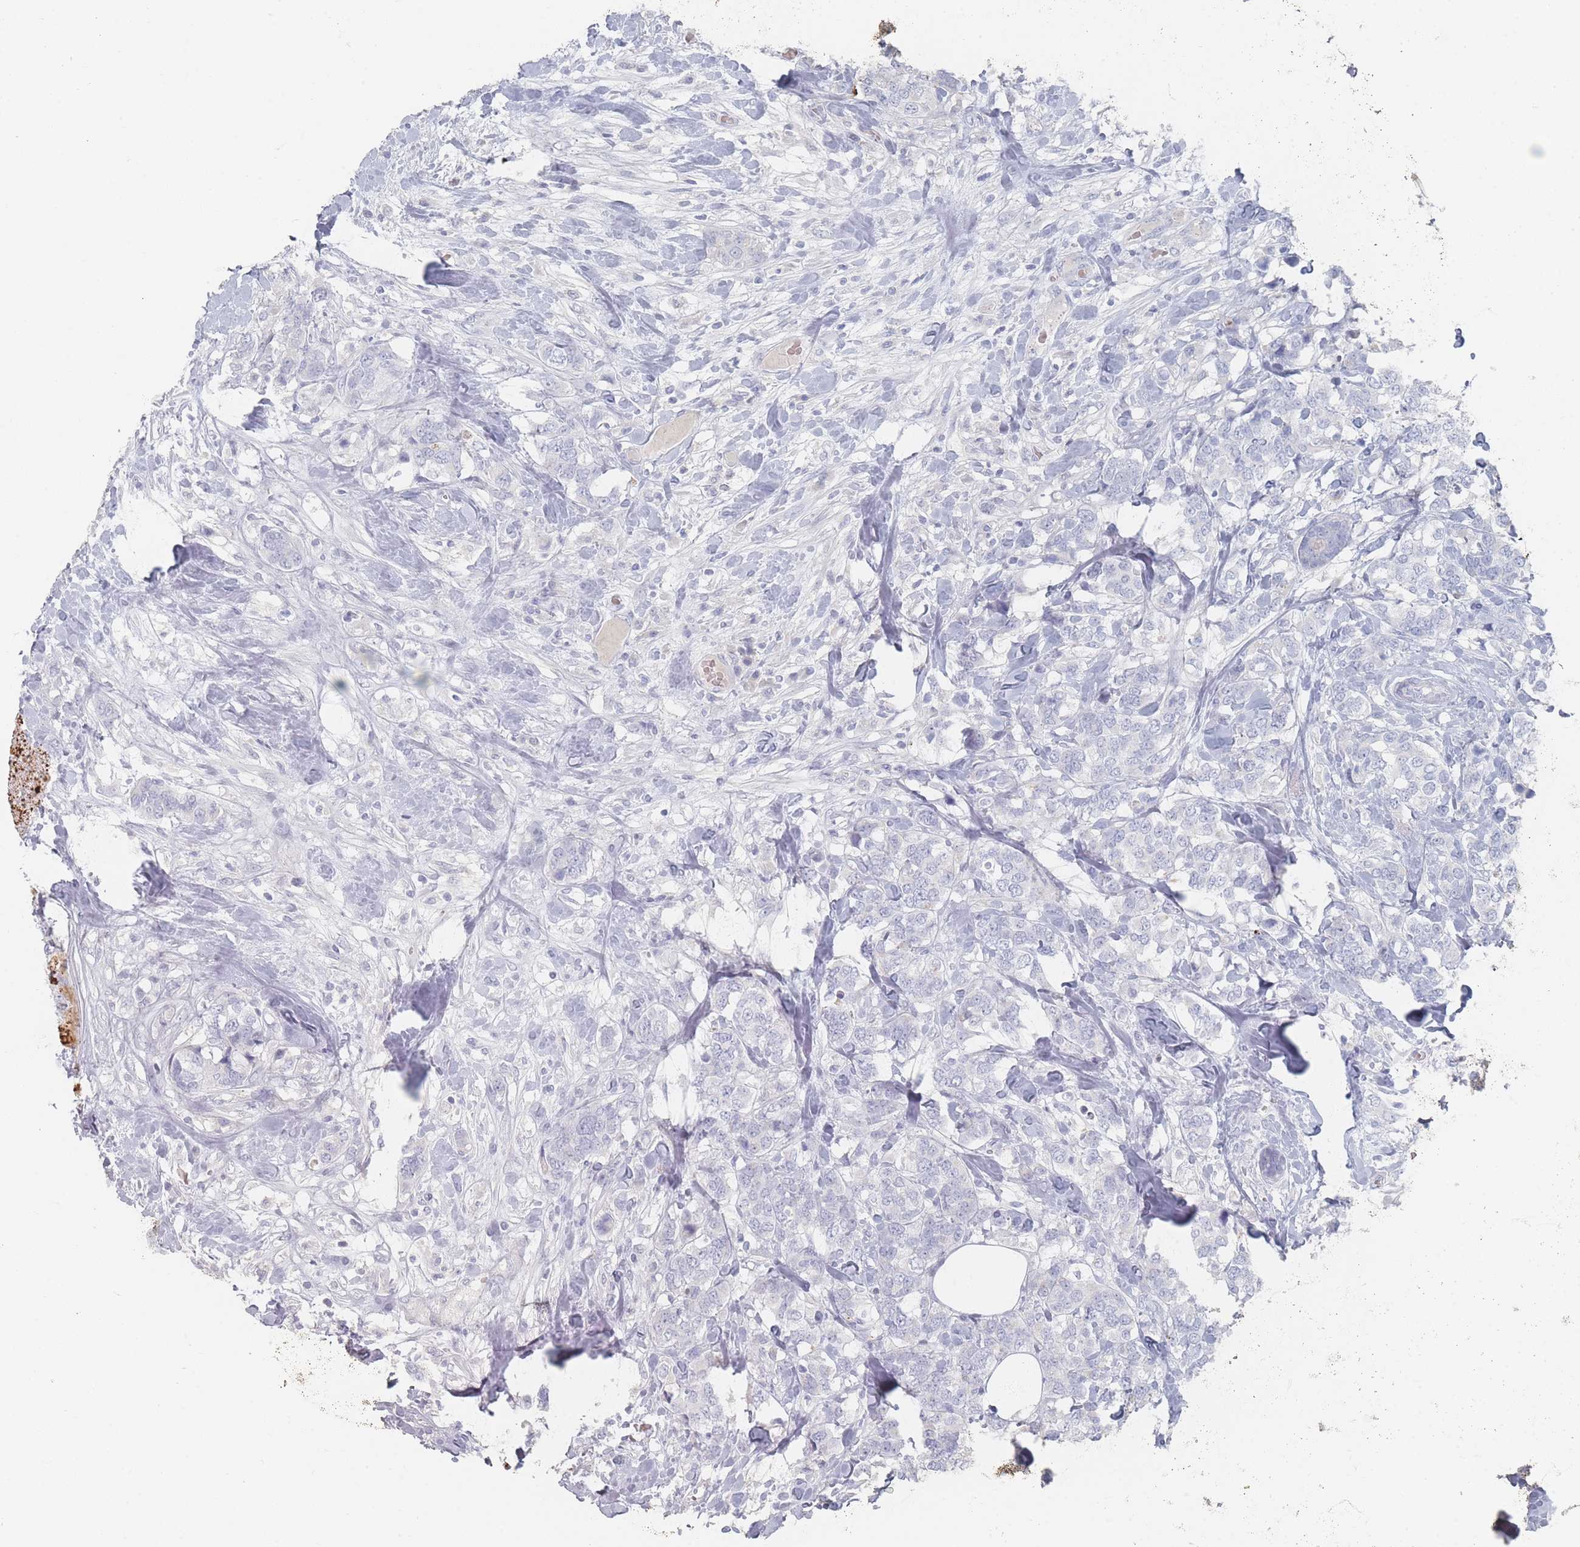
{"staining": {"intensity": "negative", "quantity": "none", "location": "none"}, "tissue": "breast cancer", "cell_type": "Tumor cells", "image_type": "cancer", "snomed": [{"axis": "morphology", "description": "Lobular carcinoma"}, {"axis": "topography", "description": "Breast"}], "caption": "Protein analysis of breast cancer demonstrates no significant expression in tumor cells. (Stains: DAB (3,3'-diaminobenzidine) immunohistochemistry with hematoxylin counter stain, Microscopy: brightfield microscopy at high magnification).", "gene": "HELZ2", "patient": {"sex": "female", "age": 59}}